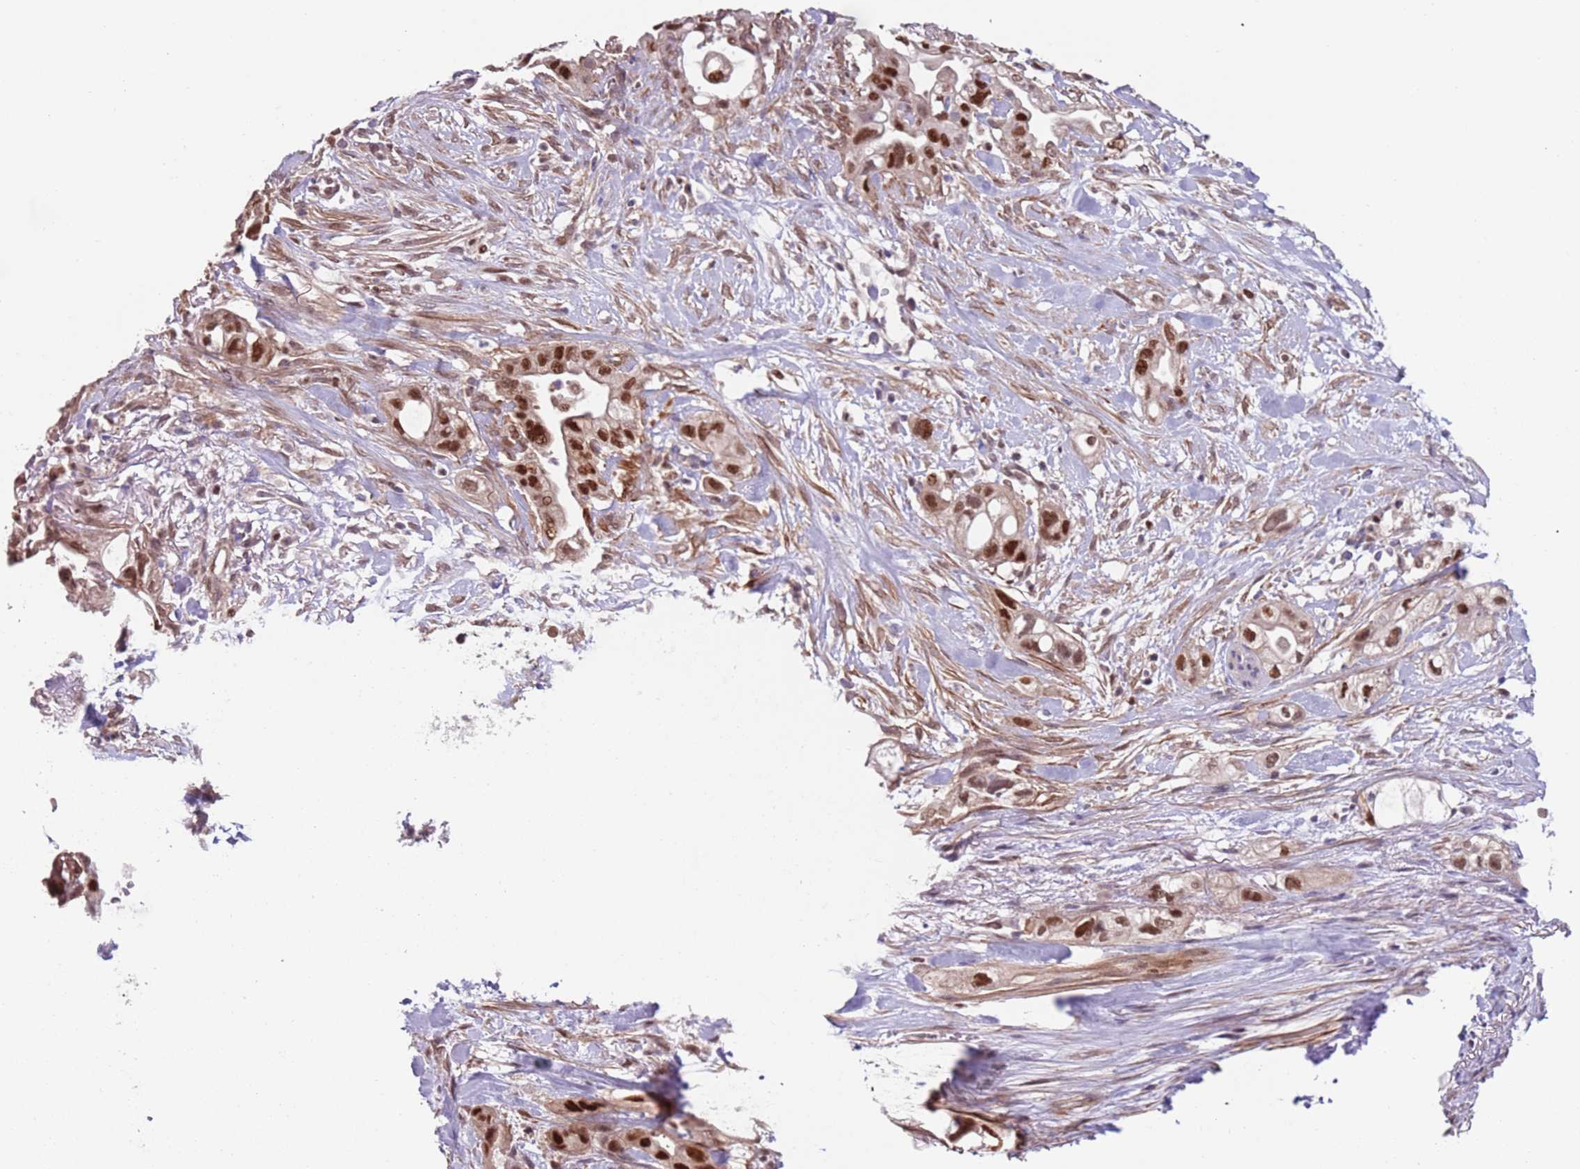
{"staining": {"intensity": "strong", "quantity": ">75%", "location": "nuclear"}, "tissue": "pancreatic cancer", "cell_type": "Tumor cells", "image_type": "cancer", "snomed": [{"axis": "morphology", "description": "Adenocarcinoma, NOS"}, {"axis": "topography", "description": "Pancreas"}], "caption": "The histopathology image displays immunohistochemical staining of adenocarcinoma (pancreatic). There is strong nuclear positivity is identified in approximately >75% of tumor cells.", "gene": "RMND5B", "patient": {"sex": "male", "age": 44}}